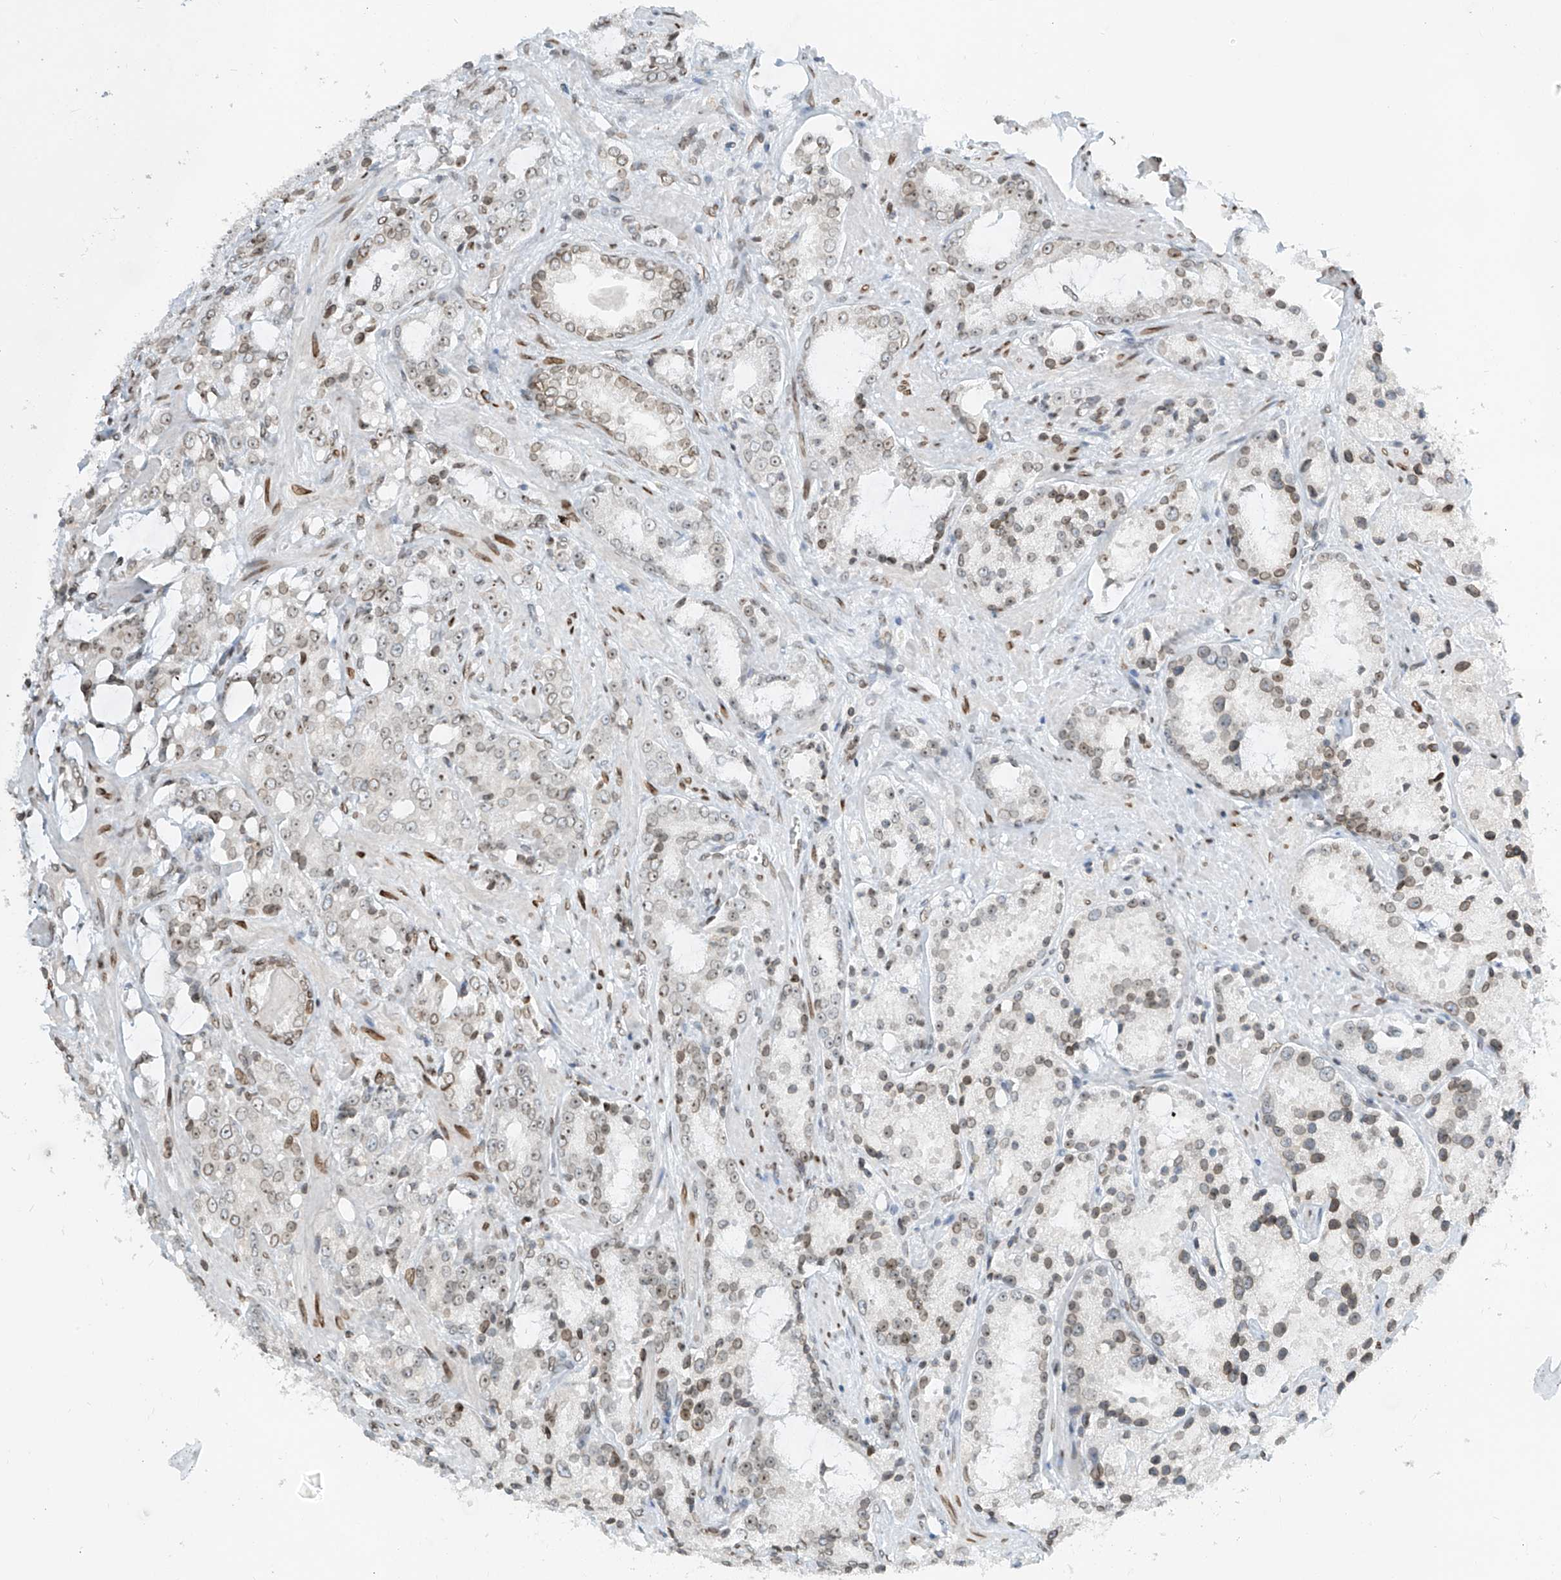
{"staining": {"intensity": "weak", "quantity": "25%-75%", "location": "cytoplasmic/membranous,nuclear"}, "tissue": "prostate cancer", "cell_type": "Tumor cells", "image_type": "cancer", "snomed": [{"axis": "morphology", "description": "Adenocarcinoma, High grade"}, {"axis": "topography", "description": "Prostate"}], "caption": "DAB (3,3'-diaminobenzidine) immunohistochemical staining of prostate cancer (adenocarcinoma (high-grade)) displays weak cytoplasmic/membranous and nuclear protein positivity in approximately 25%-75% of tumor cells.", "gene": "SAMD15", "patient": {"sex": "male", "age": 66}}